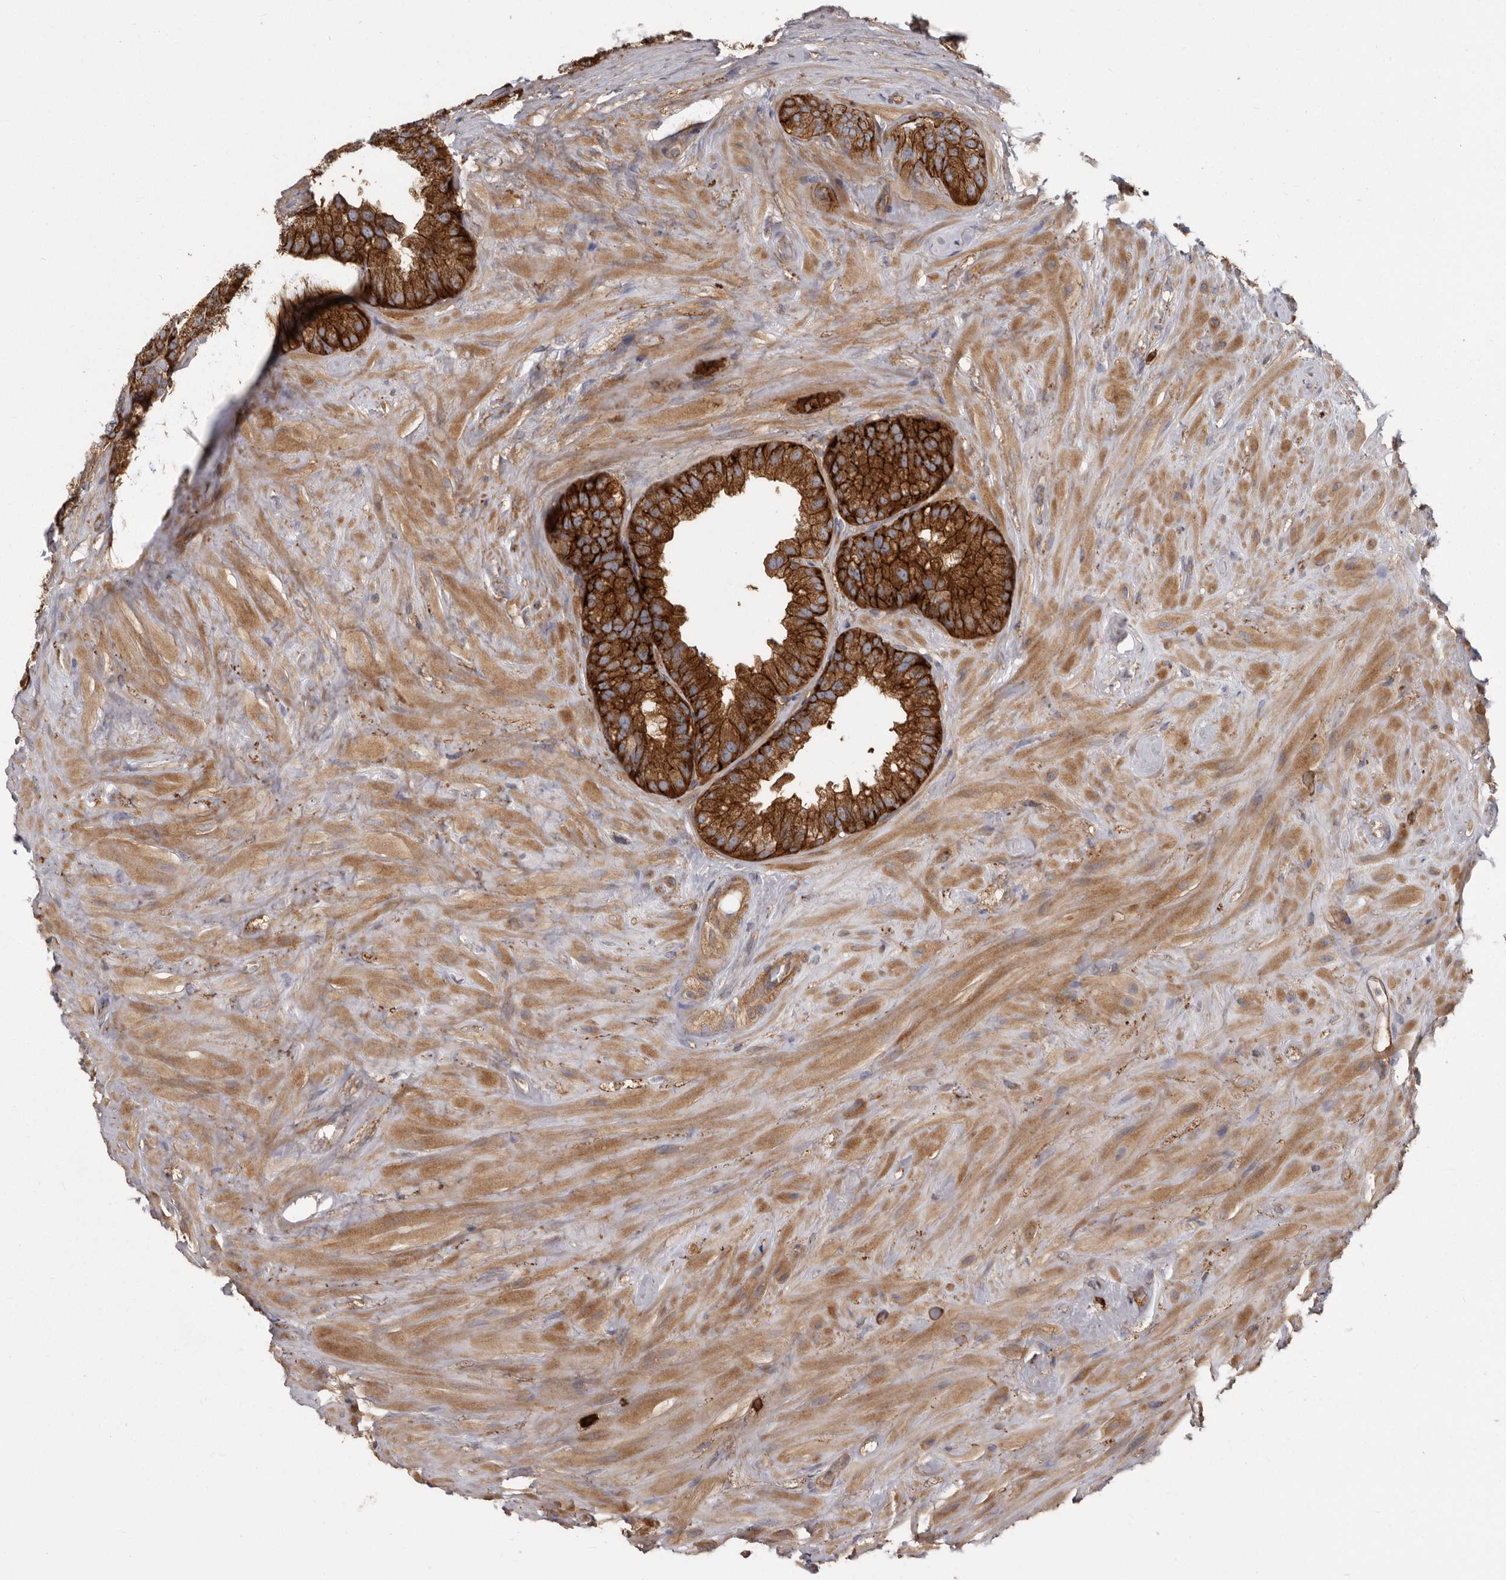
{"staining": {"intensity": "strong", "quantity": ">75%", "location": "cytoplasmic/membranous"}, "tissue": "seminal vesicle", "cell_type": "Glandular cells", "image_type": "normal", "snomed": [{"axis": "morphology", "description": "Normal tissue, NOS"}, {"axis": "topography", "description": "Seminal veicle"}], "caption": "Seminal vesicle stained with immunohistochemistry shows strong cytoplasmic/membranous staining in about >75% of glandular cells.", "gene": "ENAH", "patient": {"sex": "male", "age": 80}}